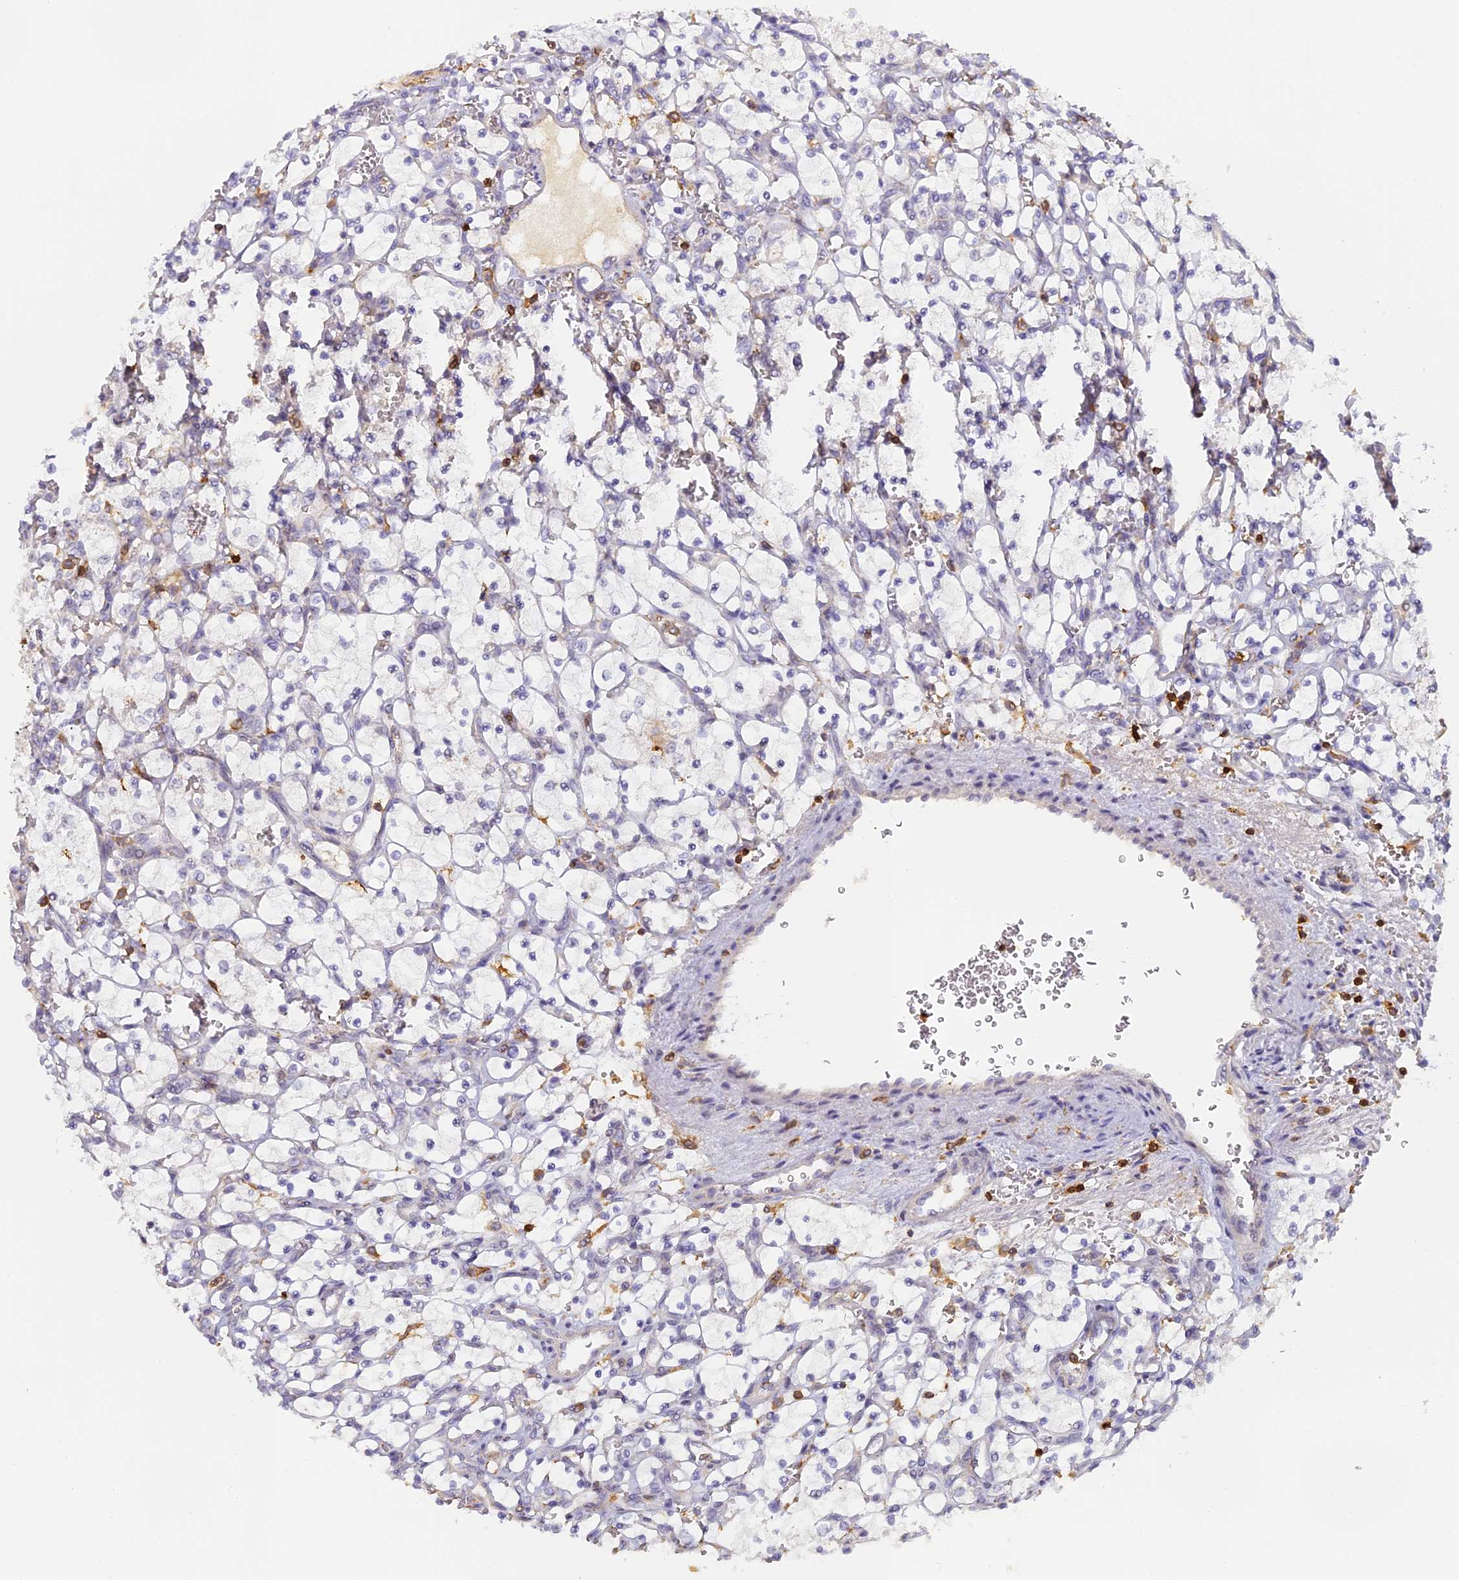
{"staining": {"intensity": "negative", "quantity": "none", "location": "none"}, "tissue": "renal cancer", "cell_type": "Tumor cells", "image_type": "cancer", "snomed": [{"axis": "morphology", "description": "Adenocarcinoma, NOS"}, {"axis": "topography", "description": "Kidney"}], "caption": "High magnification brightfield microscopy of renal adenocarcinoma stained with DAB (brown) and counterstained with hematoxylin (blue): tumor cells show no significant positivity.", "gene": "FYB1", "patient": {"sex": "female", "age": 69}}